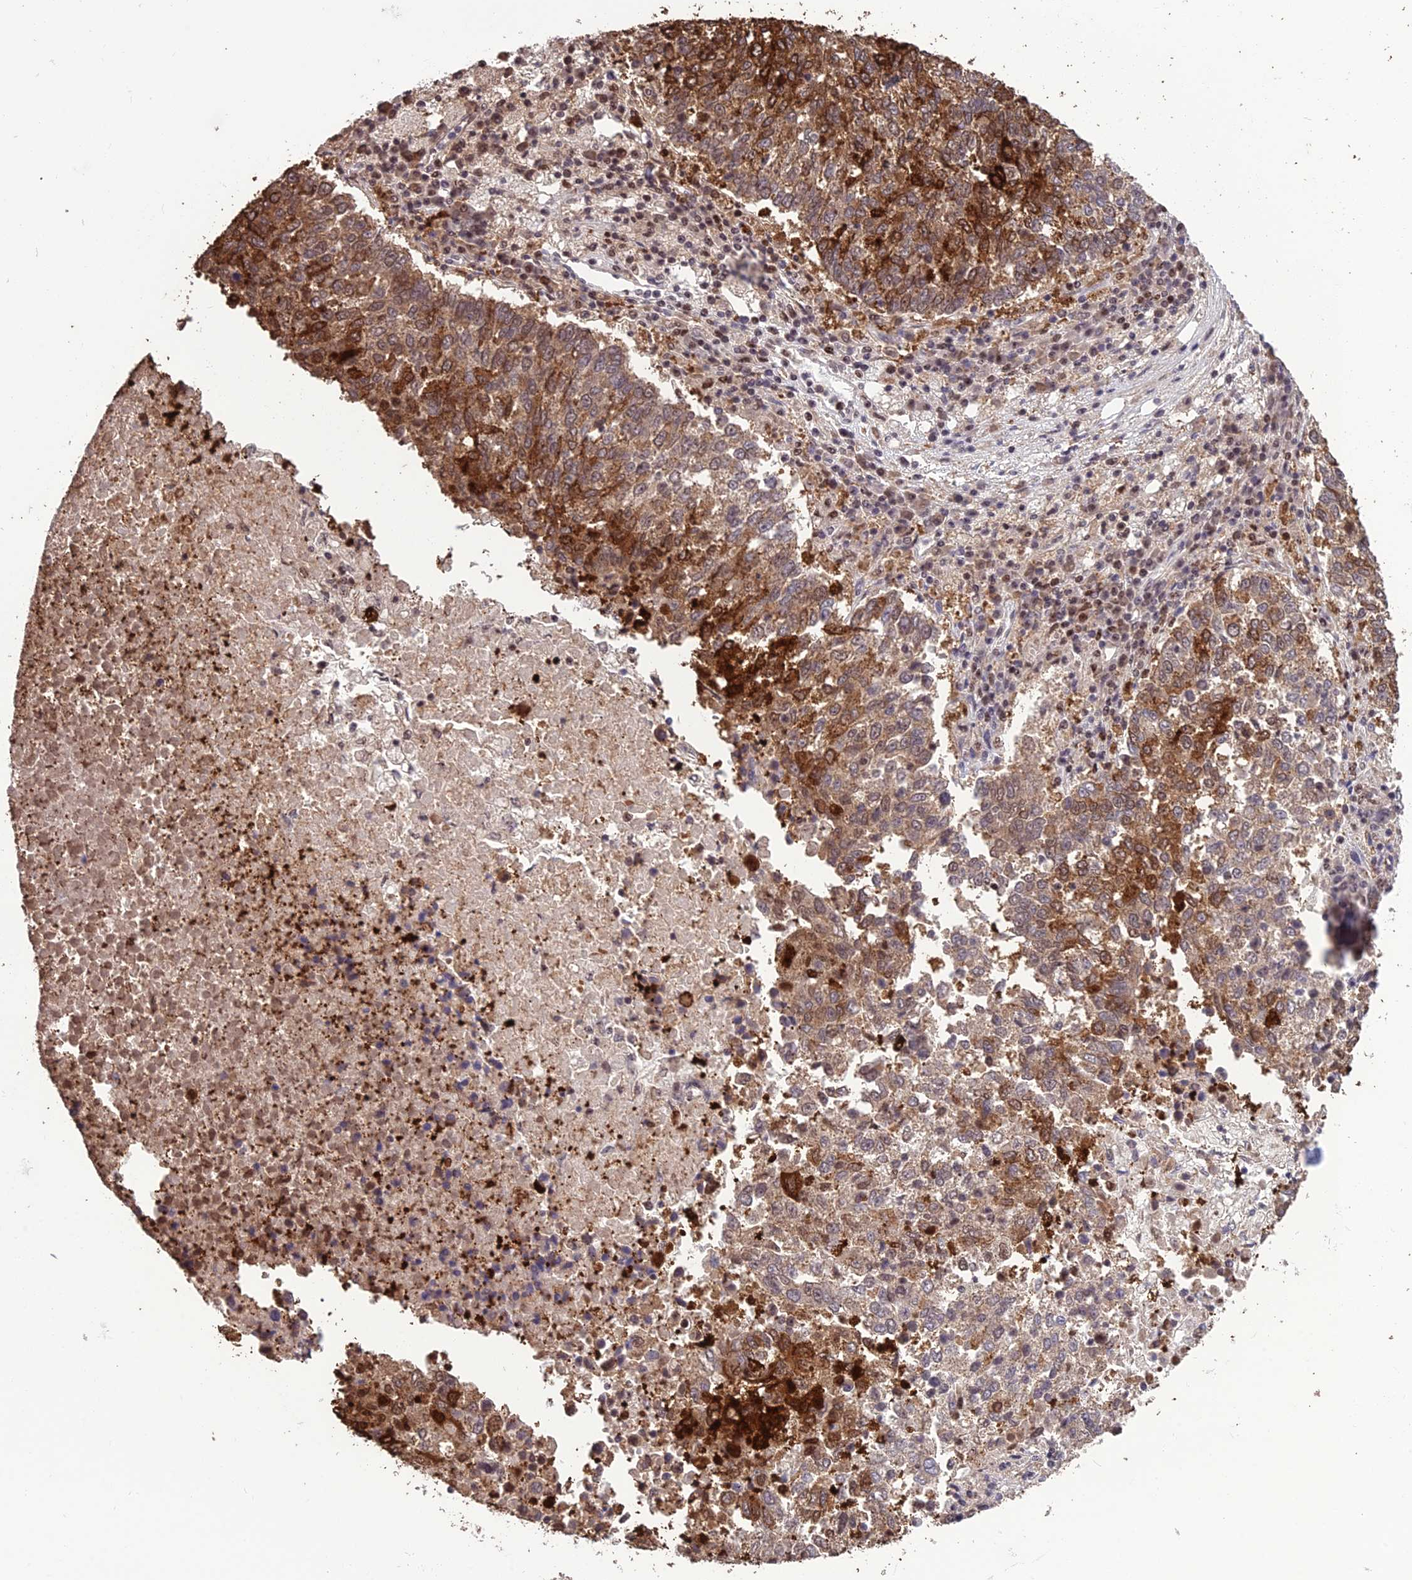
{"staining": {"intensity": "strong", "quantity": "25%-75%", "location": "cytoplasmic/membranous,nuclear"}, "tissue": "lung cancer", "cell_type": "Tumor cells", "image_type": "cancer", "snomed": [{"axis": "morphology", "description": "Squamous cell carcinoma, NOS"}, {"axis": "topography", "description": "Lung"}], "caption": "The image exhibits staining of squamous cell carcinoma (lung), revealing strong cytoplasmic/membranous and nuclear protein positivity (brown color) within tumor cells.", "gene": "MIS12", "patient": {"sex": "male", "age": 73}}